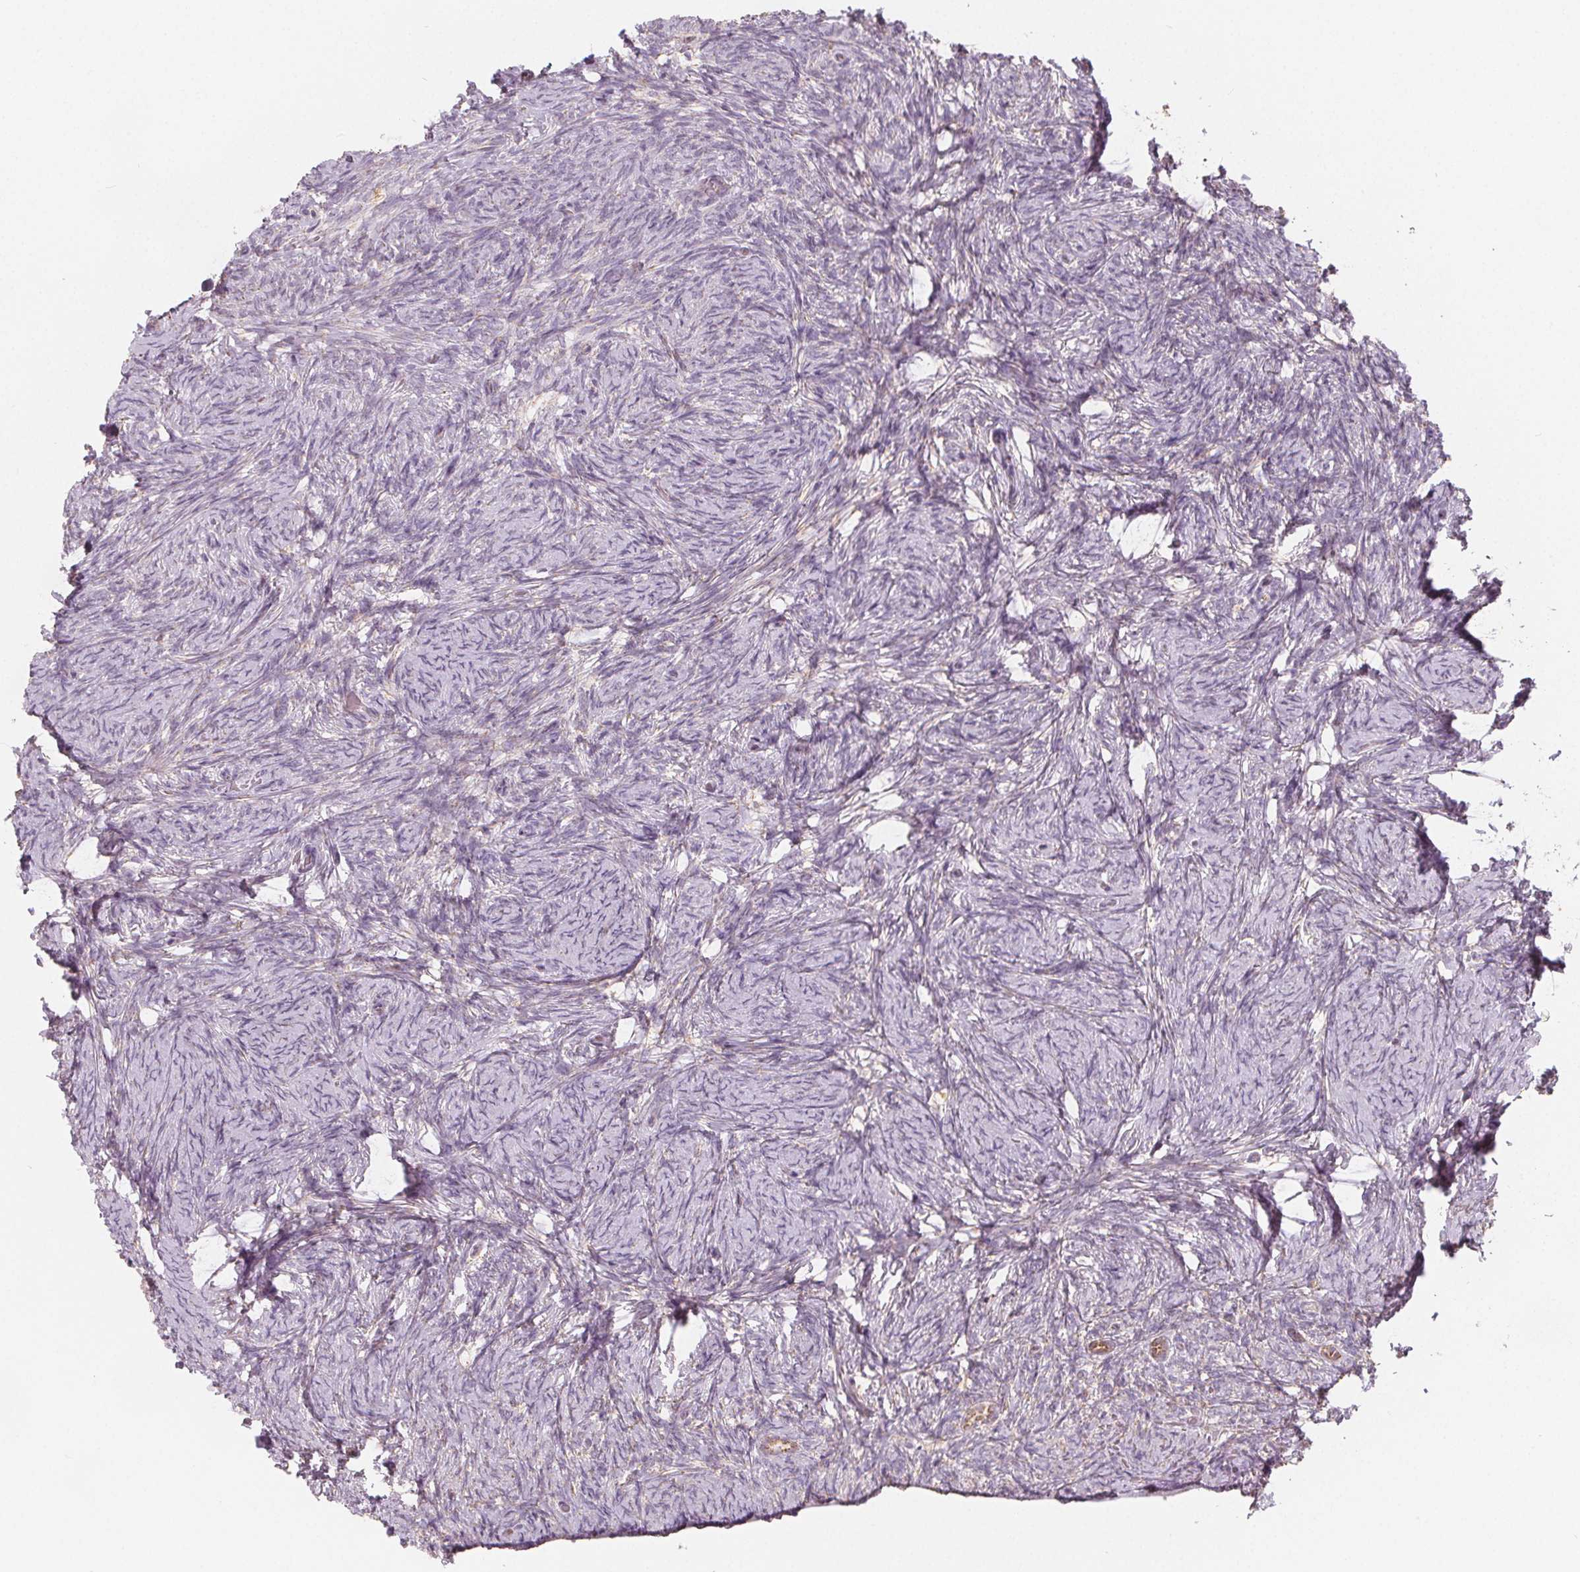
{"staining": {"intensity": "negative", "quantity": "none", "location": "none"}, "tissue": "ovary", "cell_type": "Ovarian stroma cells", "image_type": "normal", "snomed": [{"axis": "morphology", "description": "Normal tissue, NOS"}, {"axis": "topography", "description": "Ovary"}], "caption": "IHC histopathology image of unremarkable human ovary stained for a protein (brown), which exhibits no expression in ovarian stroma cells.", "gene": "NUP210L", "patient": {"sex": "female", "age": 34}}